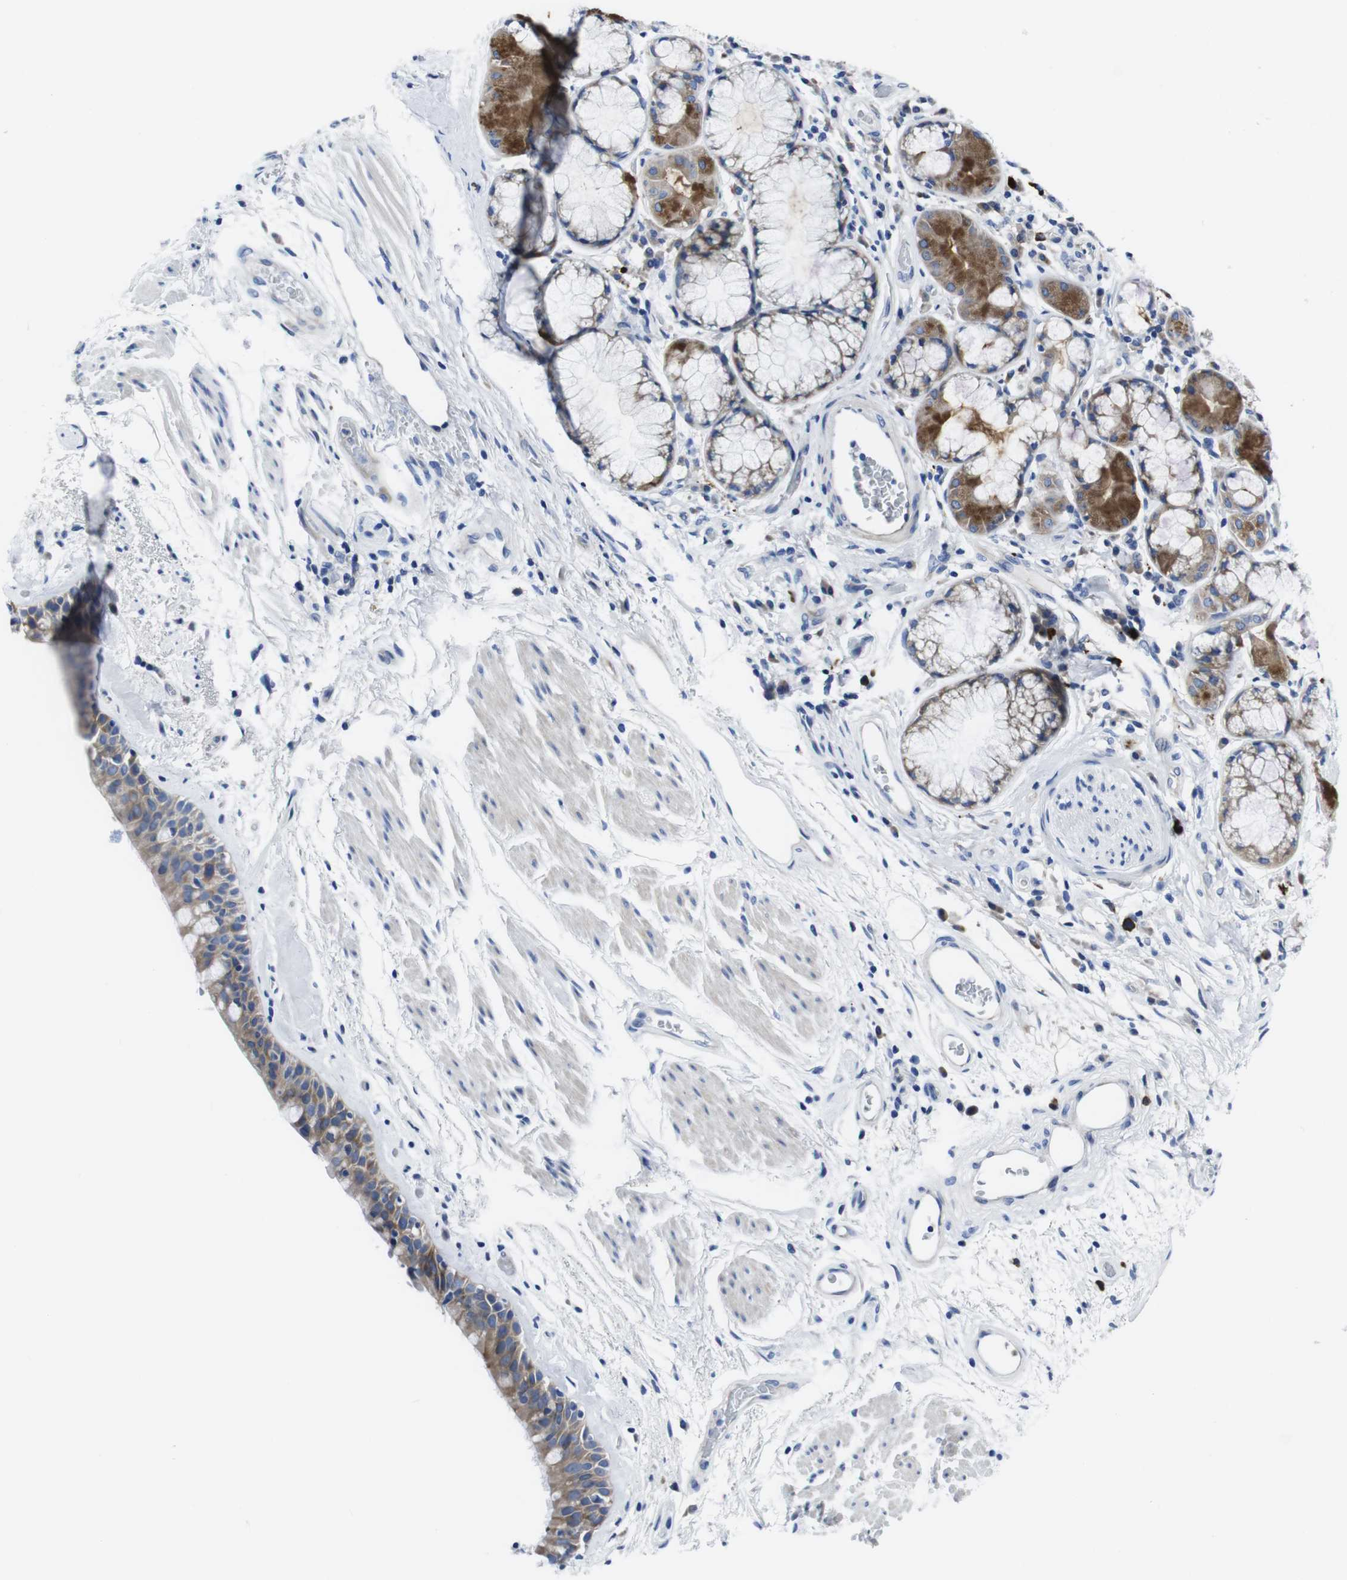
{"staining": {"intensity": "moderate", "quantity": ">75%", "location": "cytoplasmic/membranous"}, "tissue": "bronchus", "cell_type": "Respiratory epithelial cells", "image_type": "normal", "snomed": [{"axis": "morphology", "description": "Normal tissue, NOS"}, {"axis": "morphology", "description": "Adenocarcinoma, NOS"}, {"axis": "topography", "description": "Bronchus"}, {"axis": "topography", "description": "Lung"}], "caption": "Immunohistochemistry (IHC) photomicrograph of normal bronchus: bronchus stained using IHC demonstrates medium levels of moderate protein expression localized specifically in the cytoplasmic/membranous of respiratory epithelial cells, appearing as a cytoplasmic/membranous brown color.", "gene": "EIF4A1", "patient": {"sex": "female", "age": 54}}